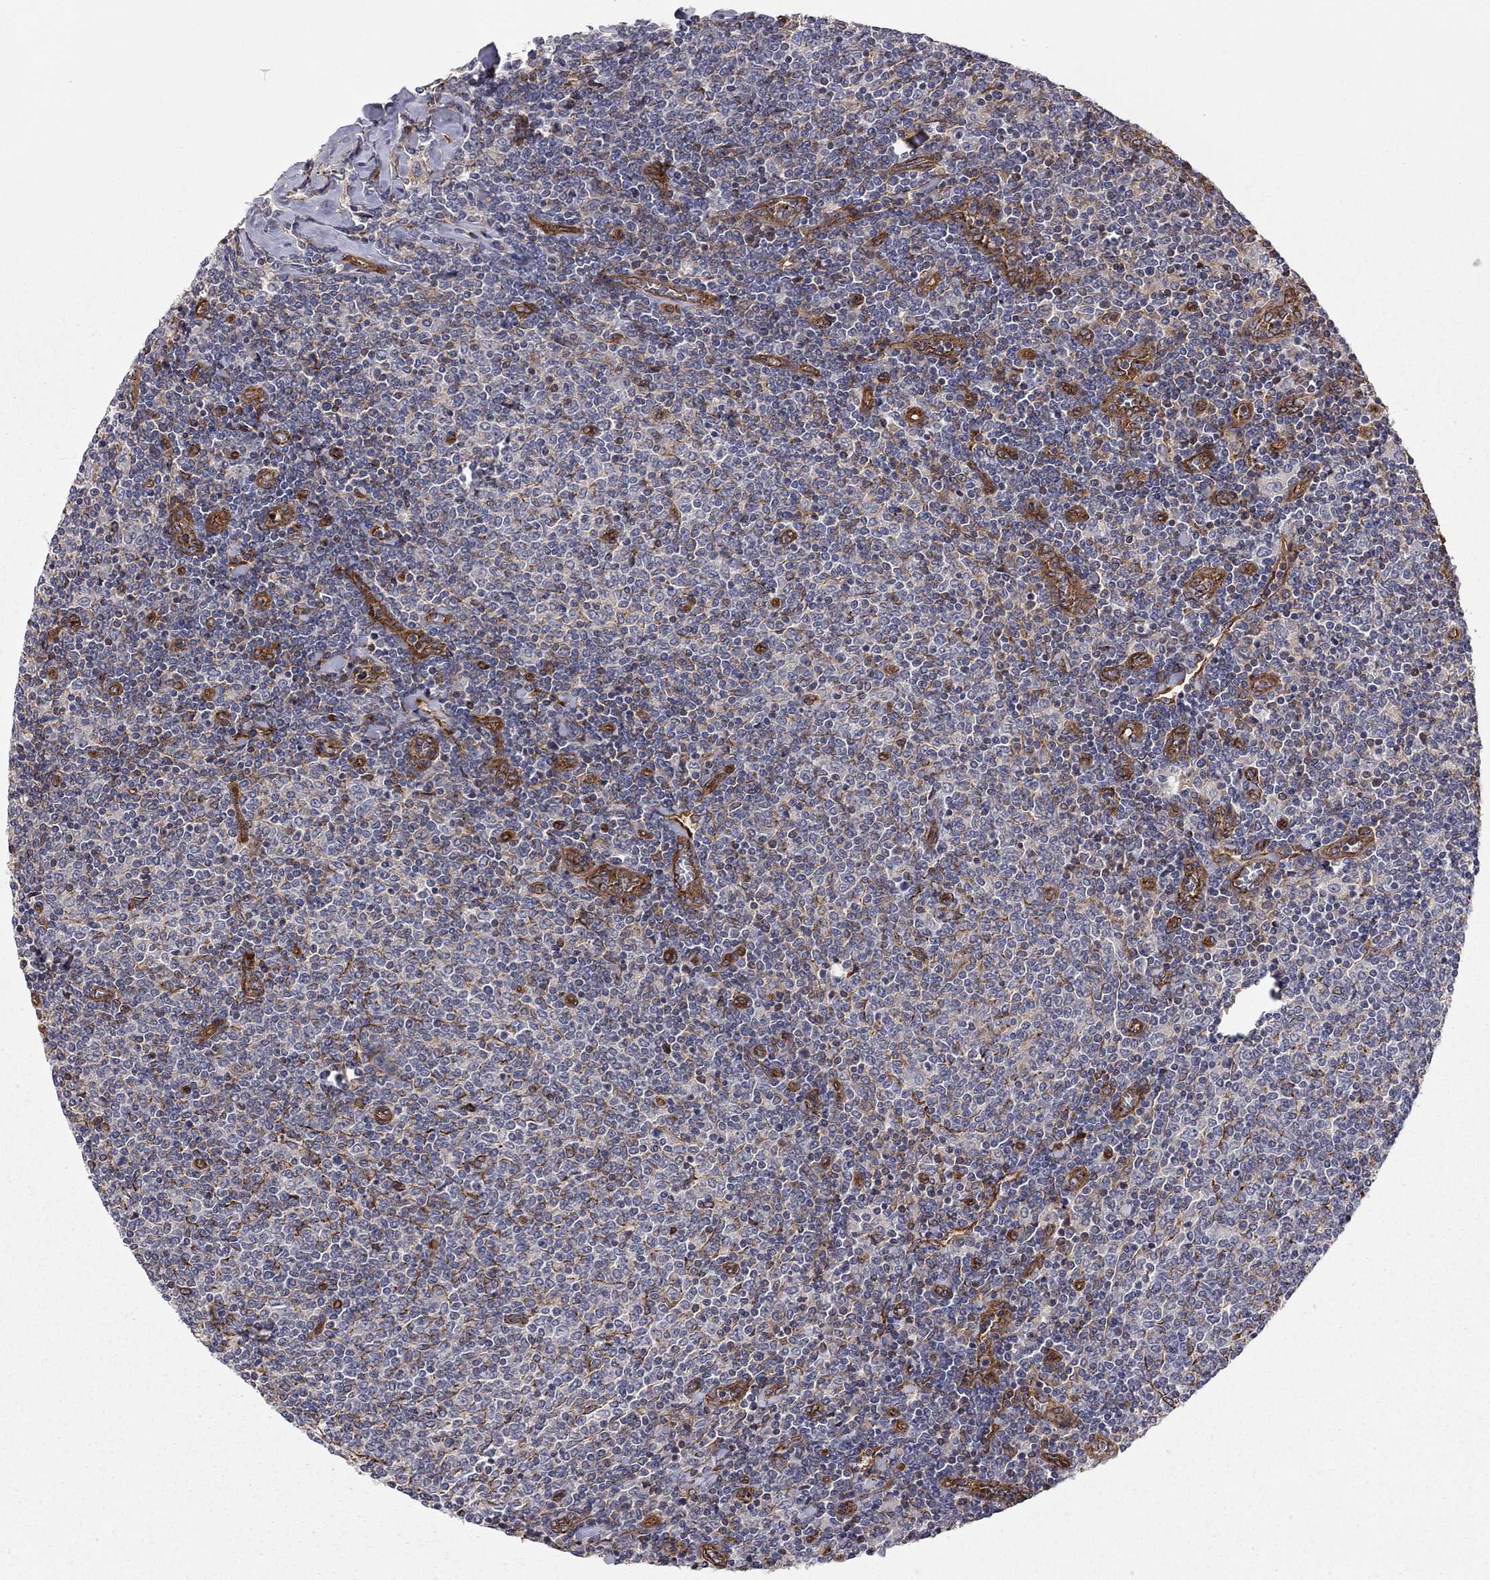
{"staining": {"intensity": "negative", "quantity": "none", "location": "none"}, "tissue": "lymphoma", "cell_type": "Tumor cells", "image_type": "cancer", "snomed": [{"axis": "morphology", "description": "Malignant lymphoma, non-Hodgkin's type, Low grade"}, {"axis": "topography", "description": "Lymph node"}], "caption": "IHC of human lymphoma reveals no staining in tumor cells. (Stains: DAB (3,3'-diaminobenzidine) IHC with hematoxylin counter stain, Microscopy: brightfield microscopy at high magnification).", "gene": "RASEF", "patient": {"sex": "male", "age": 52}}